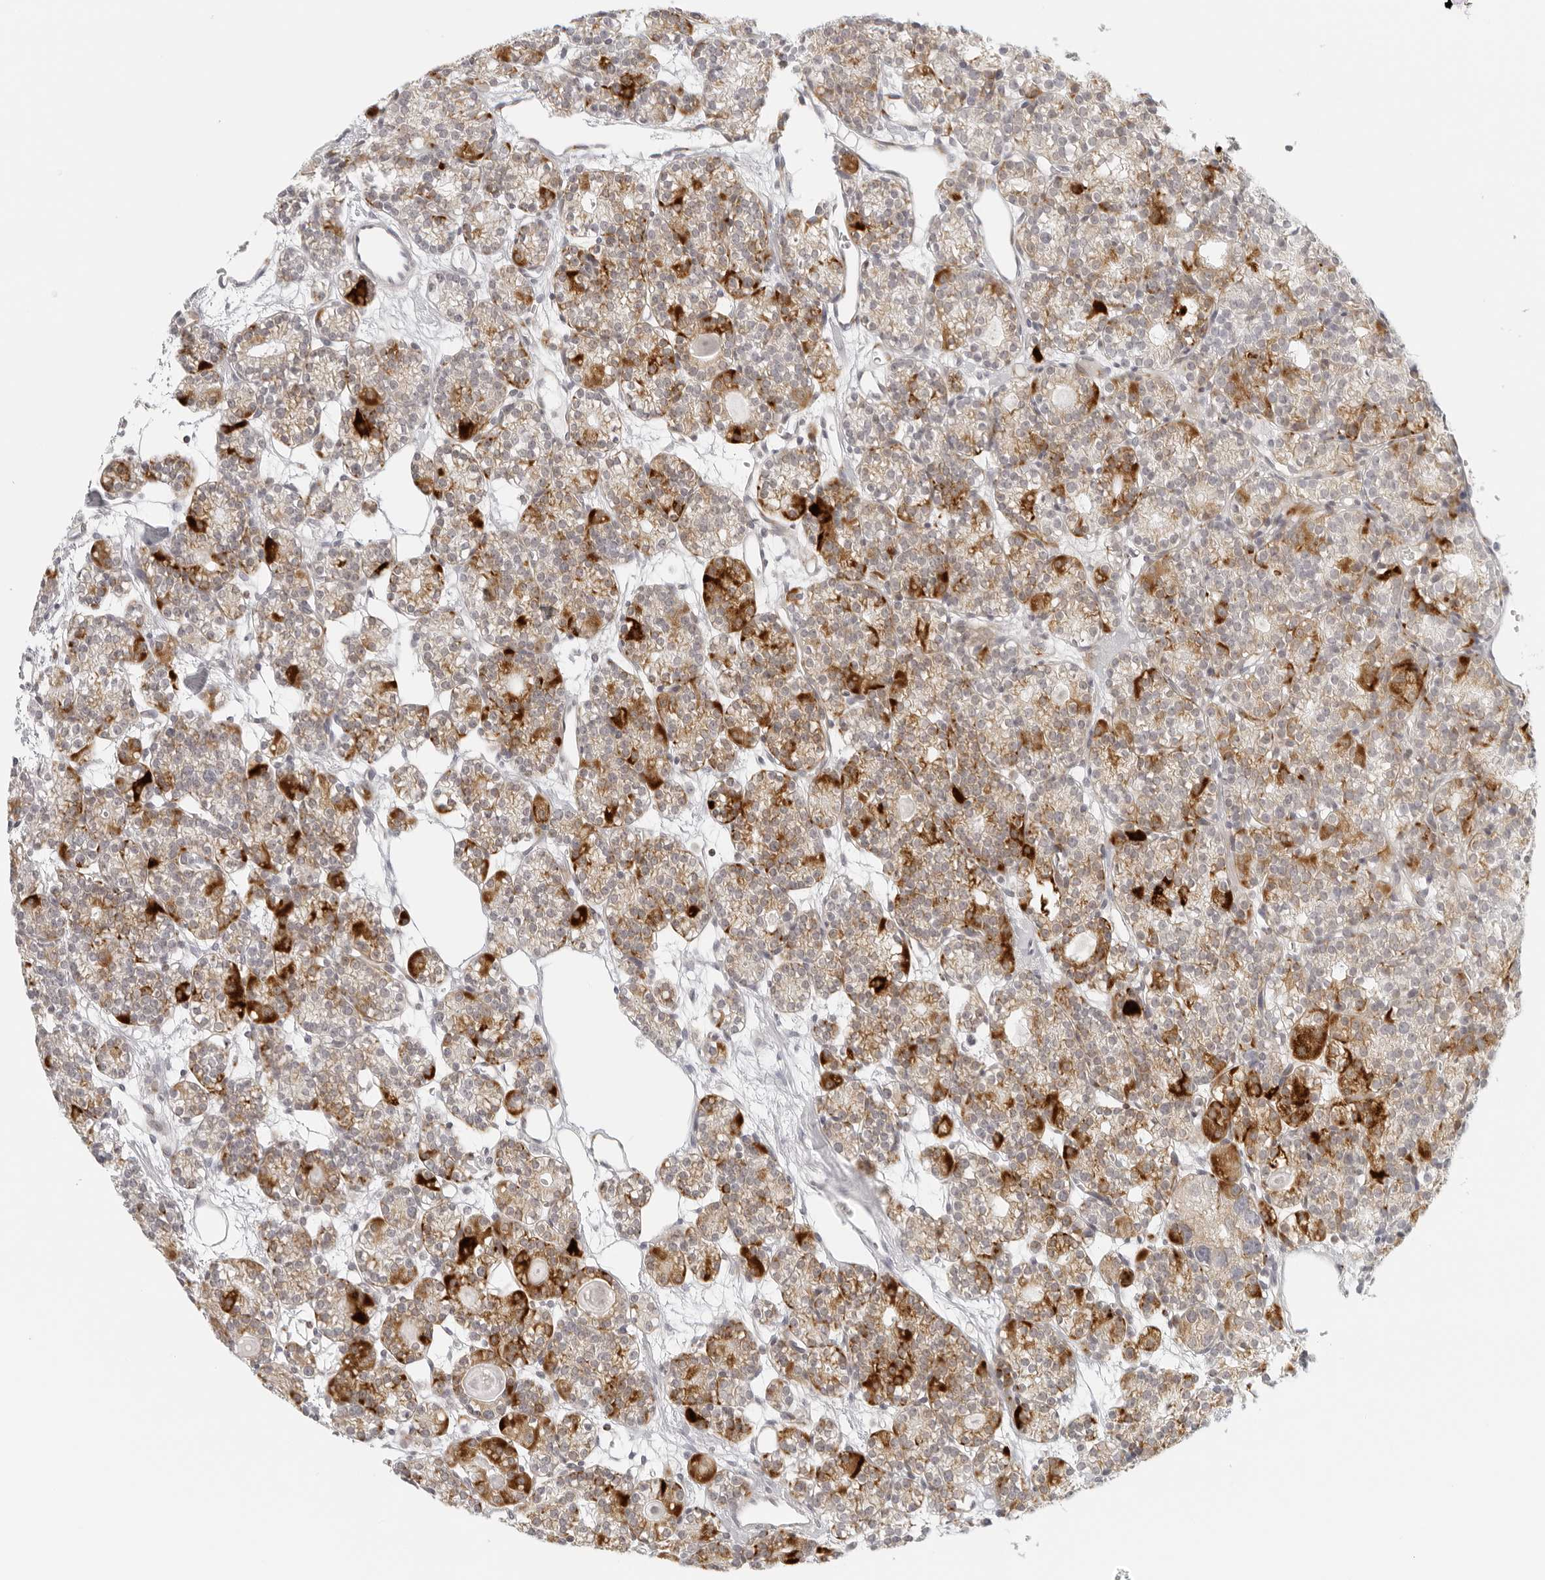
{"staining": {"intensity": "strong", "quantity": "25%-75%", "location": "cytoplasmic/membranous"}, "tissue": "parathyroid gland", "cell_type": "Glandular cells", "image_type": "normal", "snomed": [{"axis": "morphology", "description": "Normal tissue, NOS"}, {"axis": "topography", "description": "Parathyroid gland"}], "caption": "Protein staining by immunohistochemistry reveals strong cytoplasmic/membranous staining in approximately 25%-75% of glandular cells in benign parathyroid gland.", "gene": "RPS6KC1", "patient": {"sex": "female", "age": 64}}